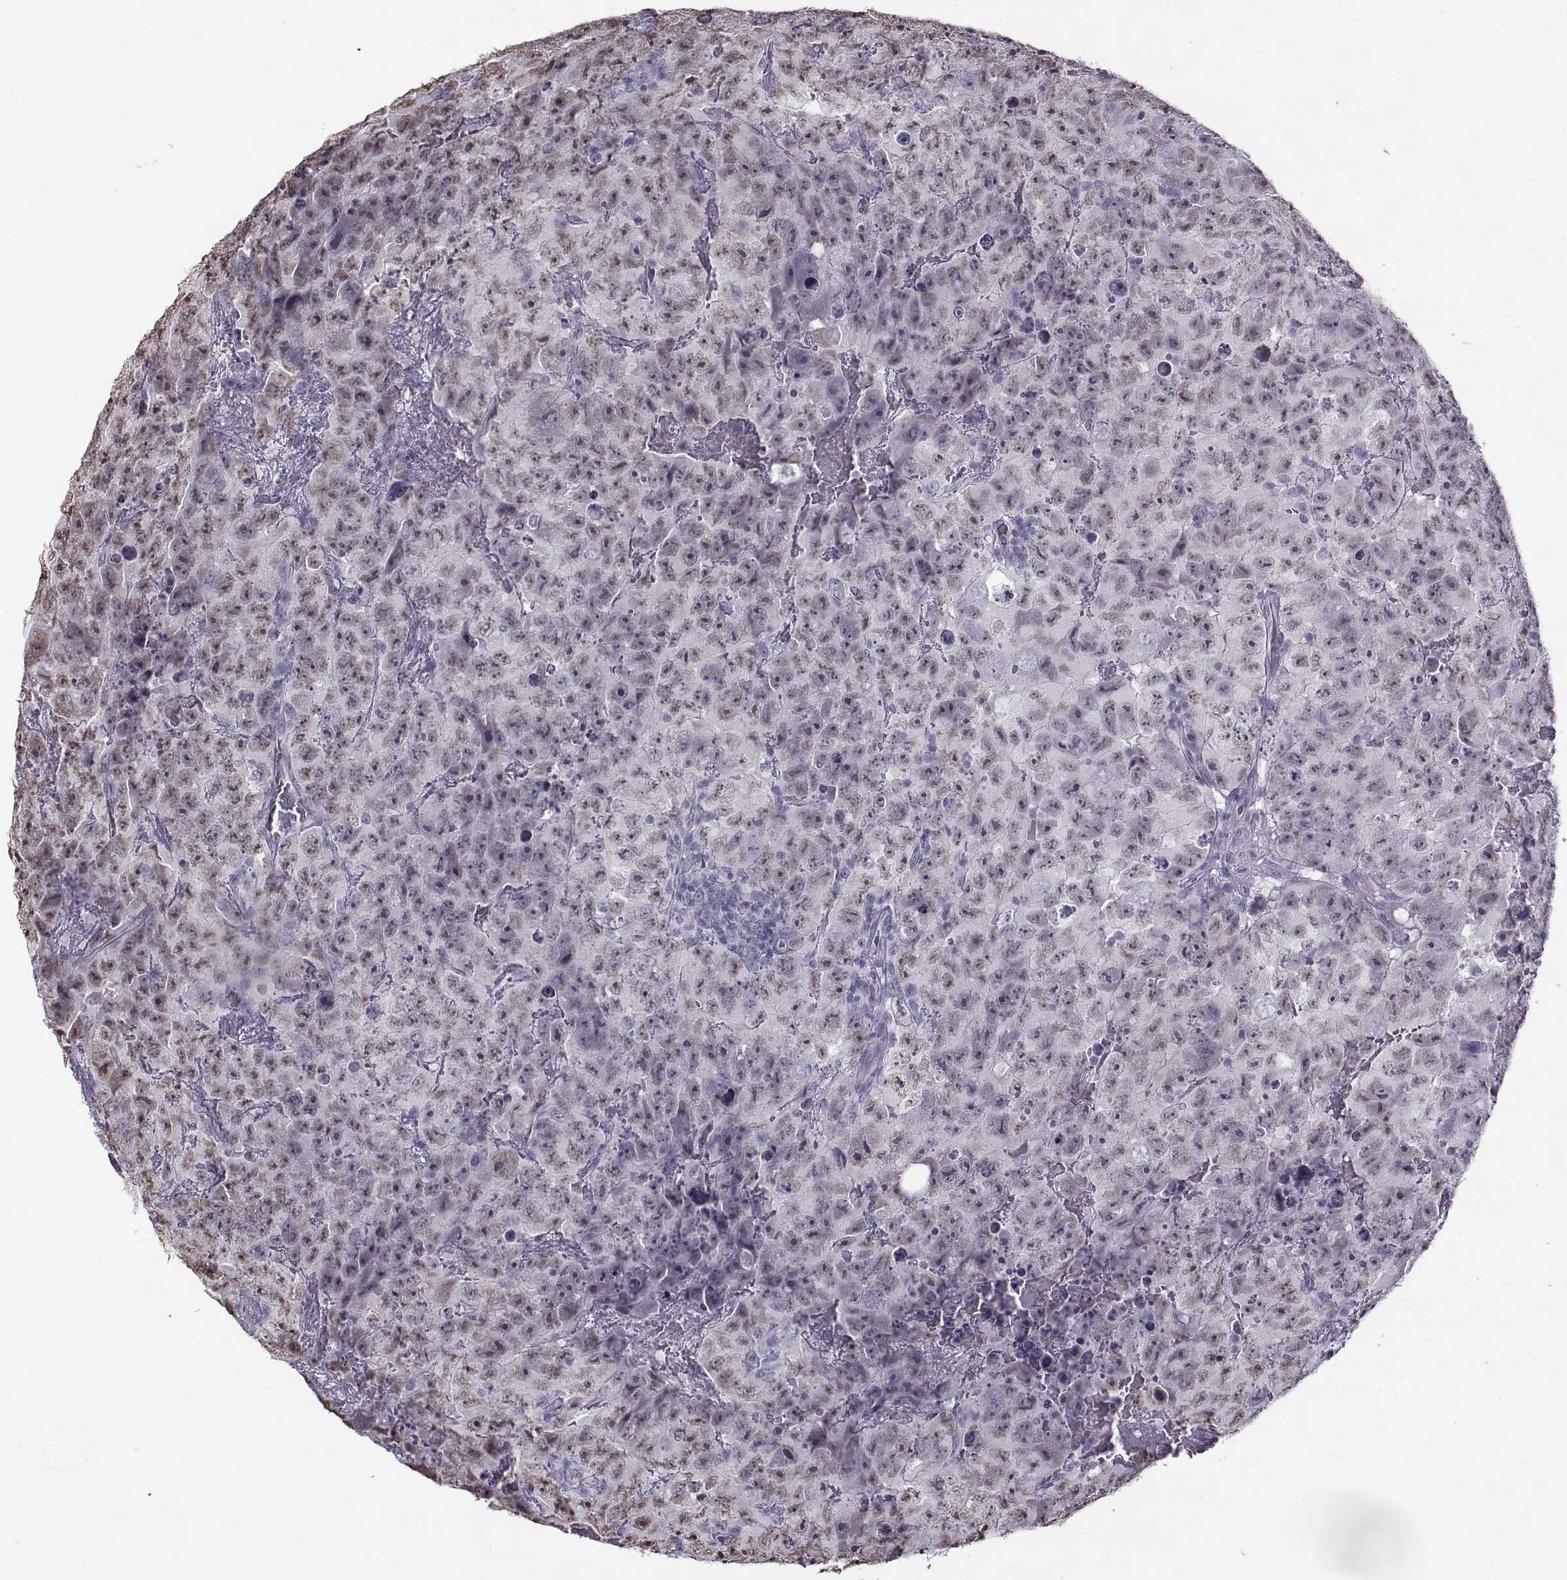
{"staining": {"intensity": "weak", "quantity": "25%-75%", "location": "nuclear"}, "tissue": "testis cancer", "cell_type": "Tumor cells", "image_type": "cancer", "snomed": [{"axis": "morphology", "description": "Carcinoma, Embryonal, NOS"}, {"axis": "topography", "description": "Testis"}], "caption": "Weak nuclear expression is present in about 25%-75% of tumor cells in testis cancer.", "gene": "TEX55", "patient": {"sex": "male", "age": 24}}